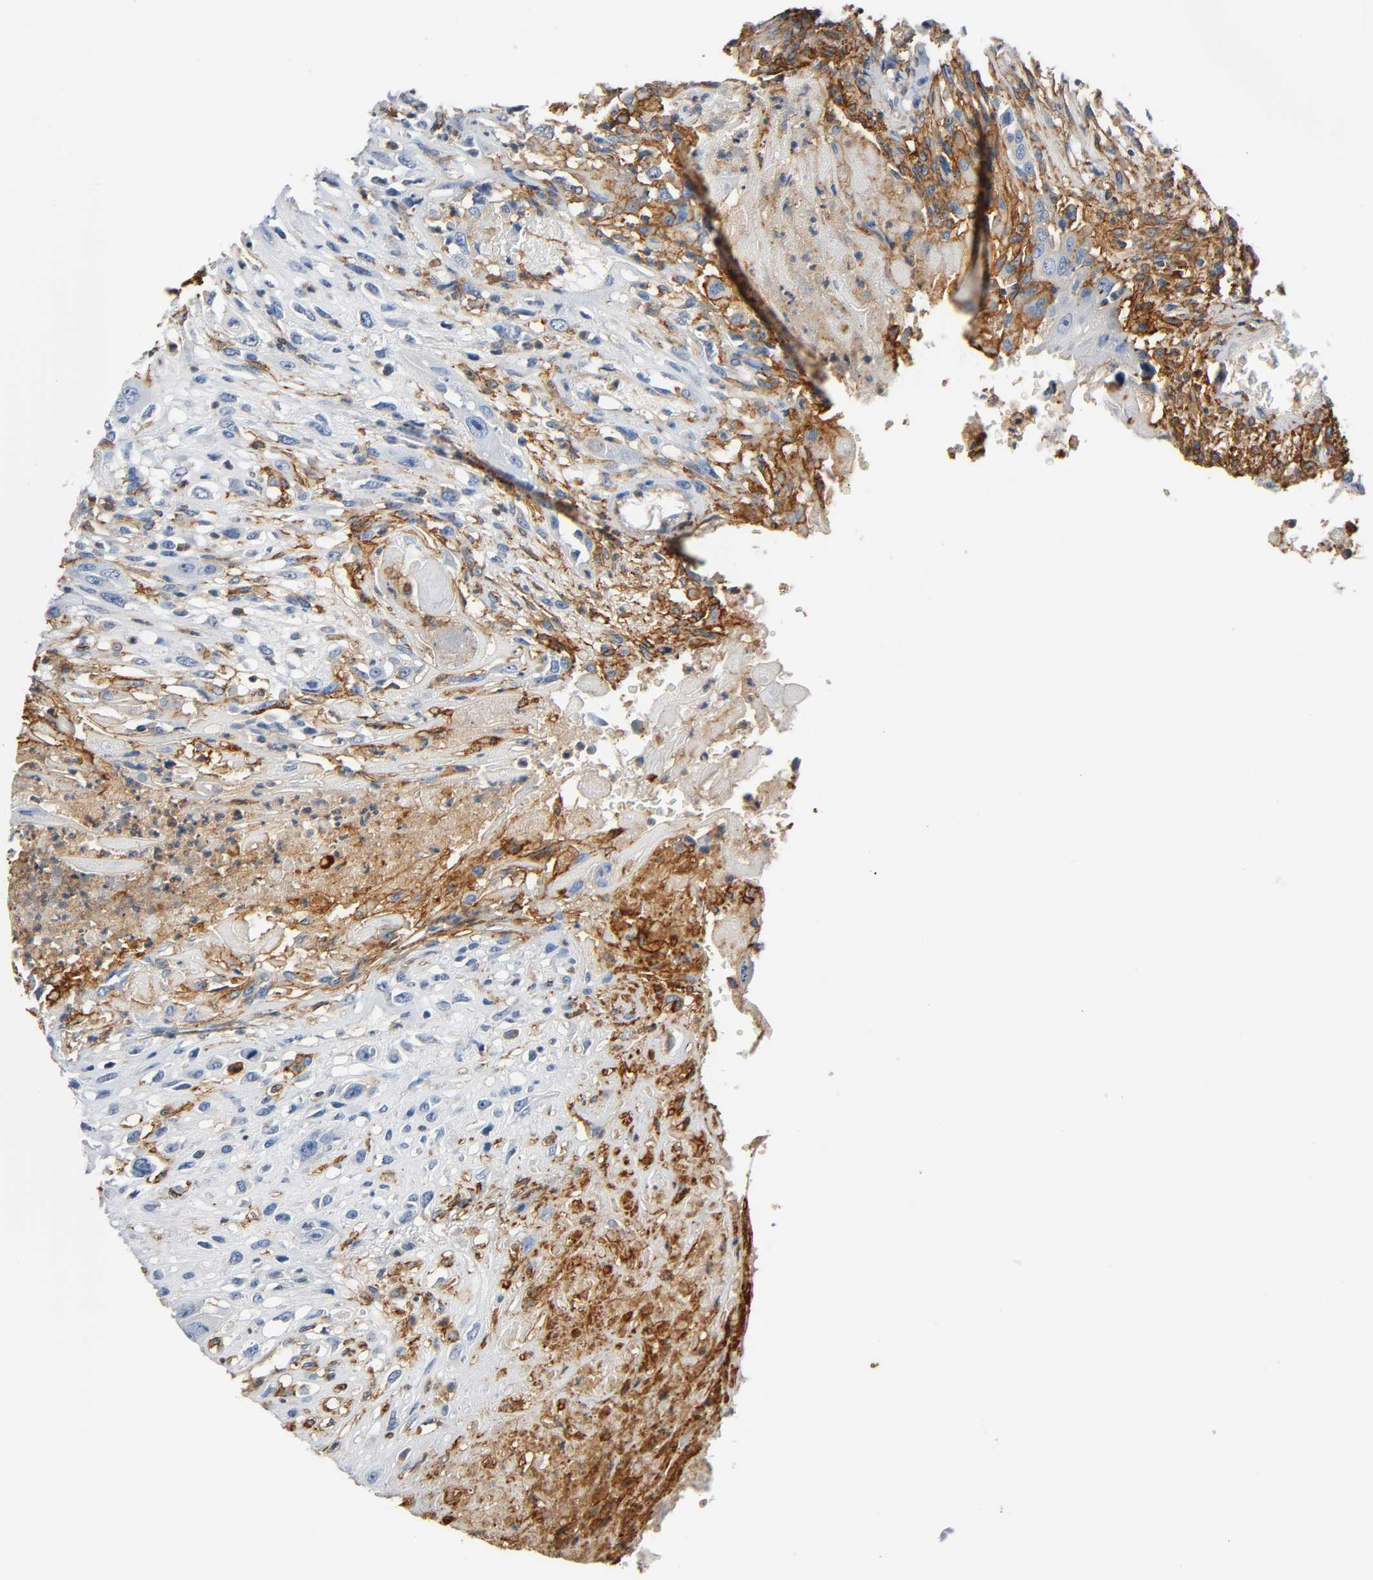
{"staining": {"intensity": "weak", "quantity": "<25%", "location": "cytoplasmic/membranous"}, "tissue": "head and neck cancer", "cell_type": "Tumor cells", "image_type": "cancer", "snomed": [{"axis": "morphology", "description": "Necrosis, NOS"}, {"axis": "morphology", "description": "Neoplasm, malignant, NOS"}, {"axis": "topography", "description": "Salivary gland"}, {"axis": "topography", "description": "Head-Neck"}], "caption": "Photomicrograph shows no significant protein staining in tumor cells of head and neck neoplasm (malignant).", "gene": "ANPEP", "patient": {"sex": "male", "age": 43}}